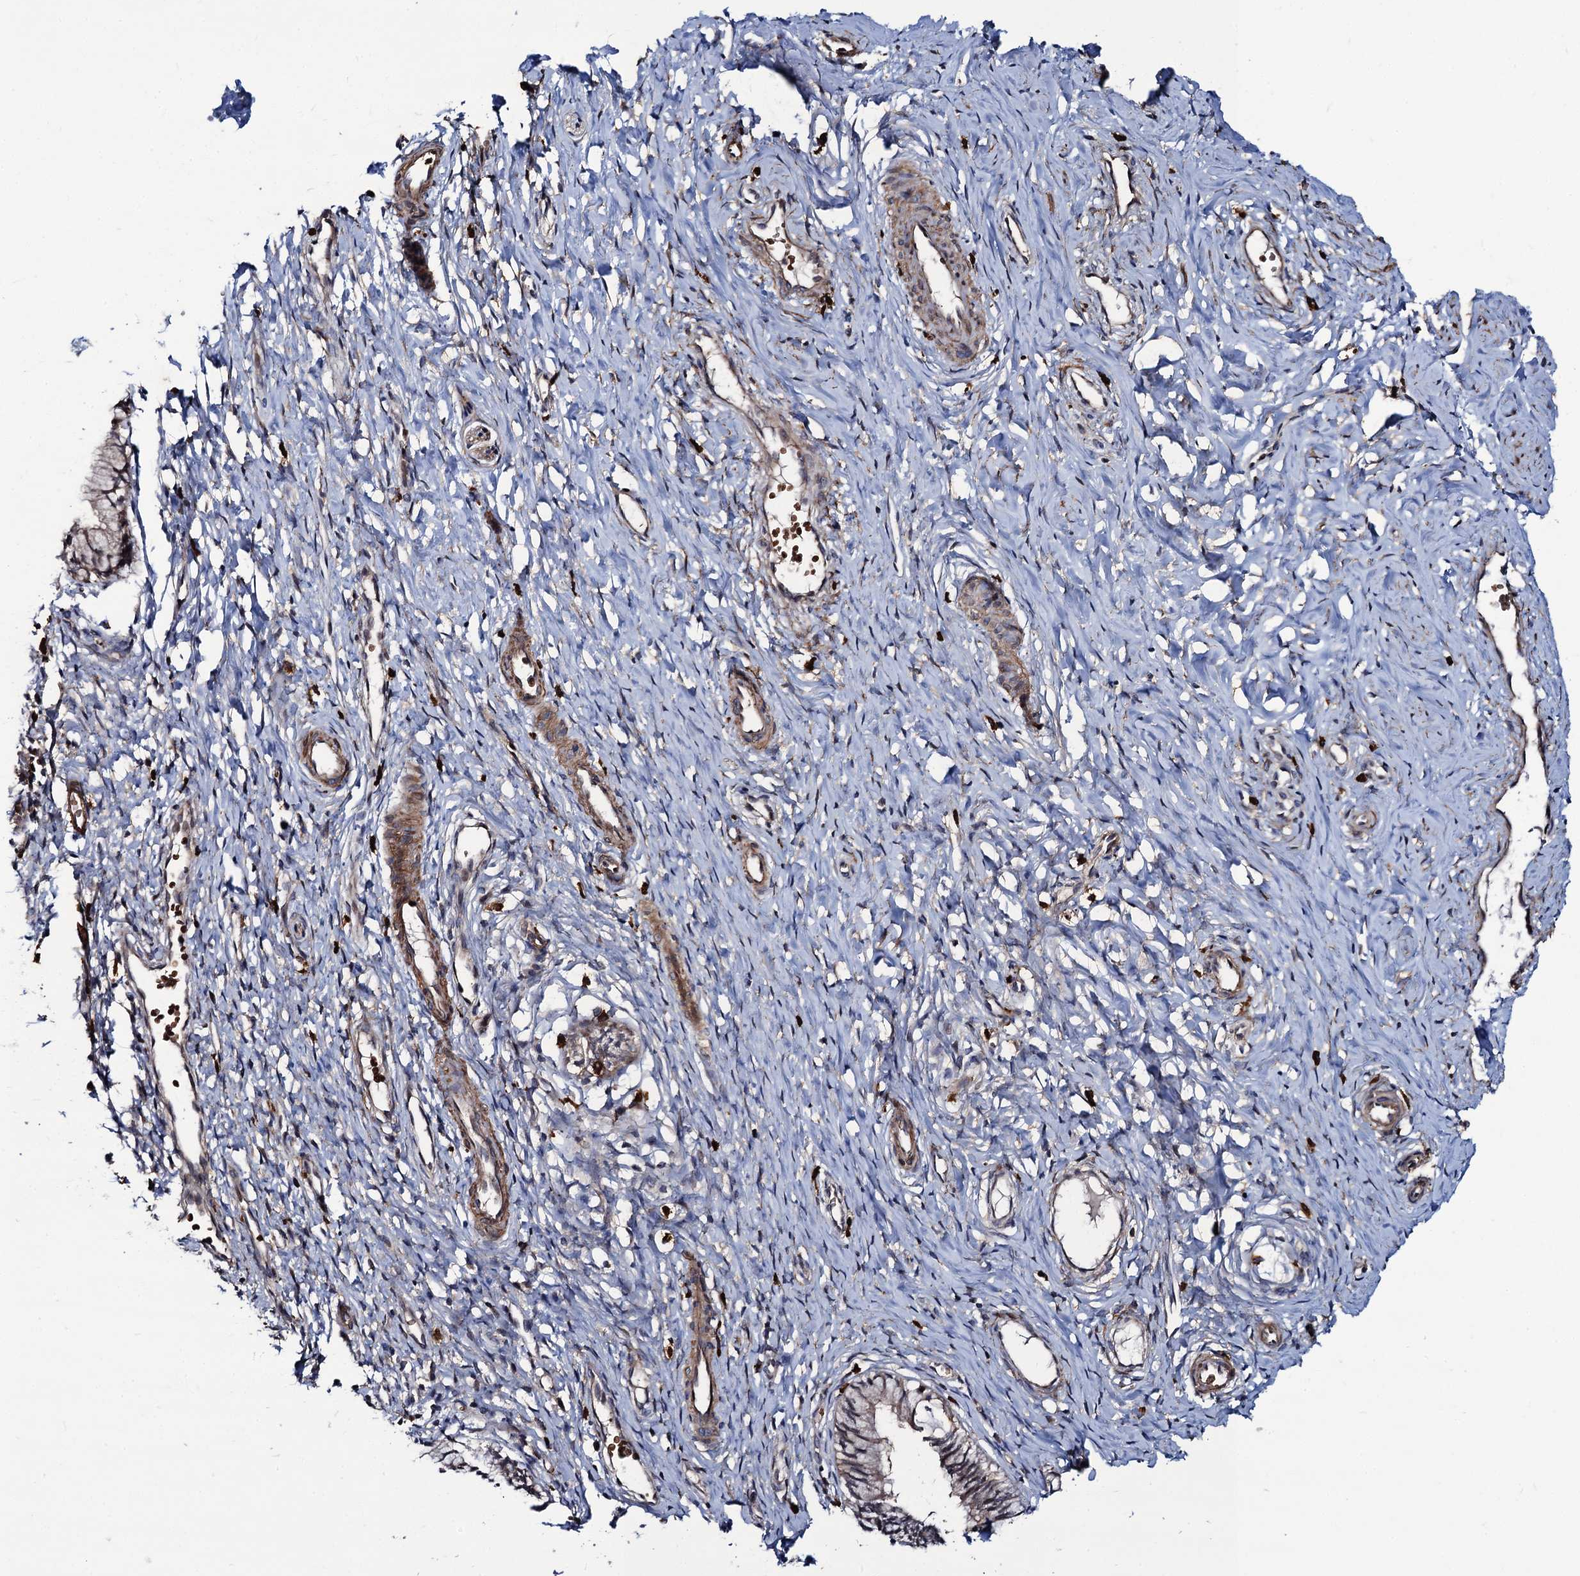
{"staining": {"intensity": "weak", "quantity": "25%-75%", "location": "cytoplasmic/membranous"}, "tissue": "cervix", "cell_type": "Glandular cells", "image_type": "normal", "snomed": [{"axis": "morphology", "description": "Normal tissue, NOS"}, {"axis": "topography", "description": "Cervix"}], "caption": "The histopathology image displays staining of benign cervix, revealing weak cytoplasmic/membranous protein positivity (brown color) within glandular cells.", "gene": "KXD1", "patient": {"sex": "female", "age": 27}}